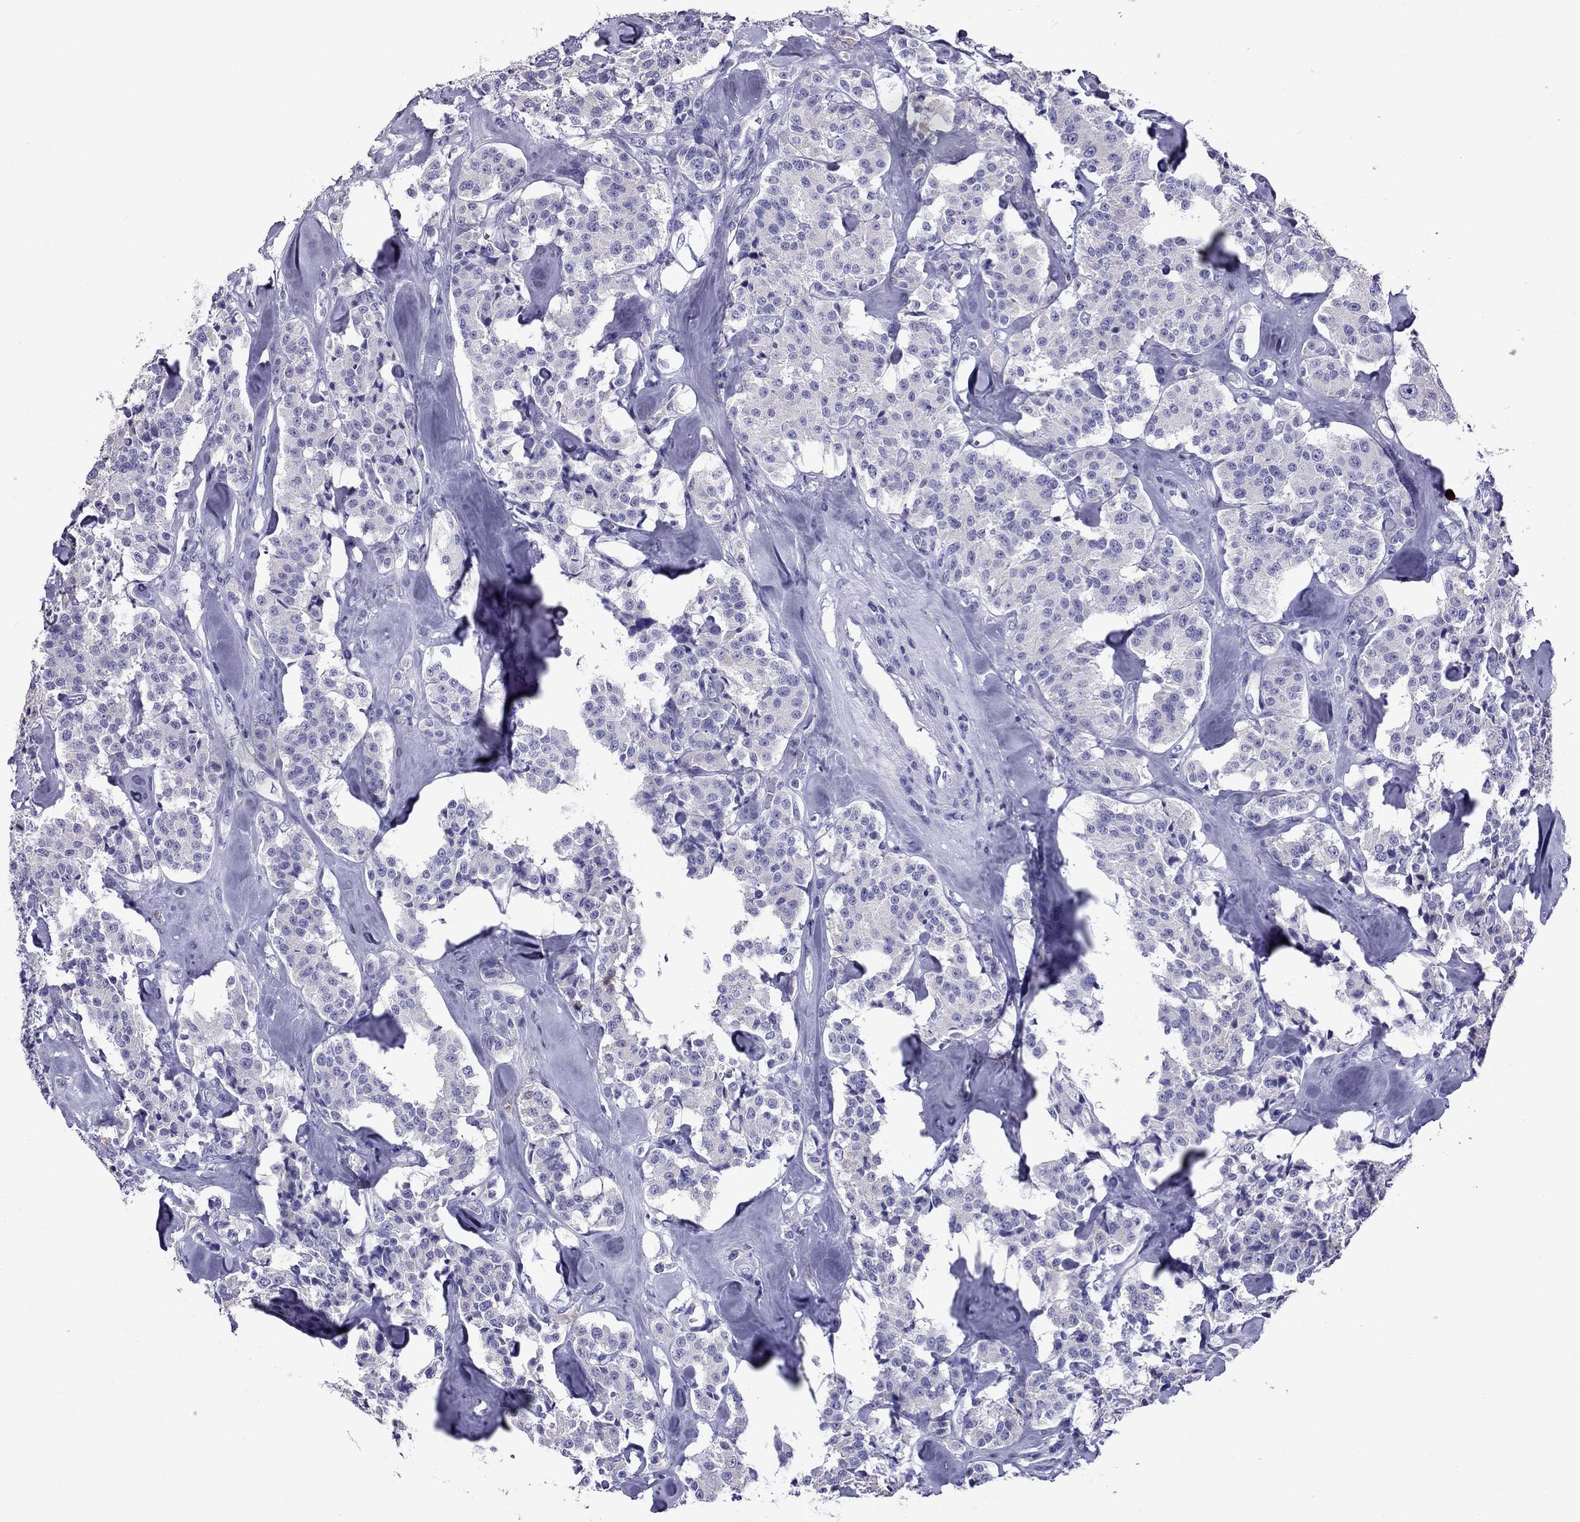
{"staining": {"intensity": "negative", "quantity": "none", "location": "none"}, "tissue": "carcinoid", "cell_type": "Tumor cells", "image_type": "cancer", "snomed": [{"axis": "morphology", "description": "Carcinoid, malignant, NOS"}, {"axis": "topography", "description": "Pancreas"}], "caption": "DAB (3,3'-diaminobenzidine) immunohistochemical staining of human malignant carcinoid exhibits no significant expression in tumor cells. (DAB (3,3'-diaminobenzidine) immunohistochemistry (IHC) with hematoxylin counter stain).", "gene": "TTLL13", "patient": {"sex": "male", "age": 41}}